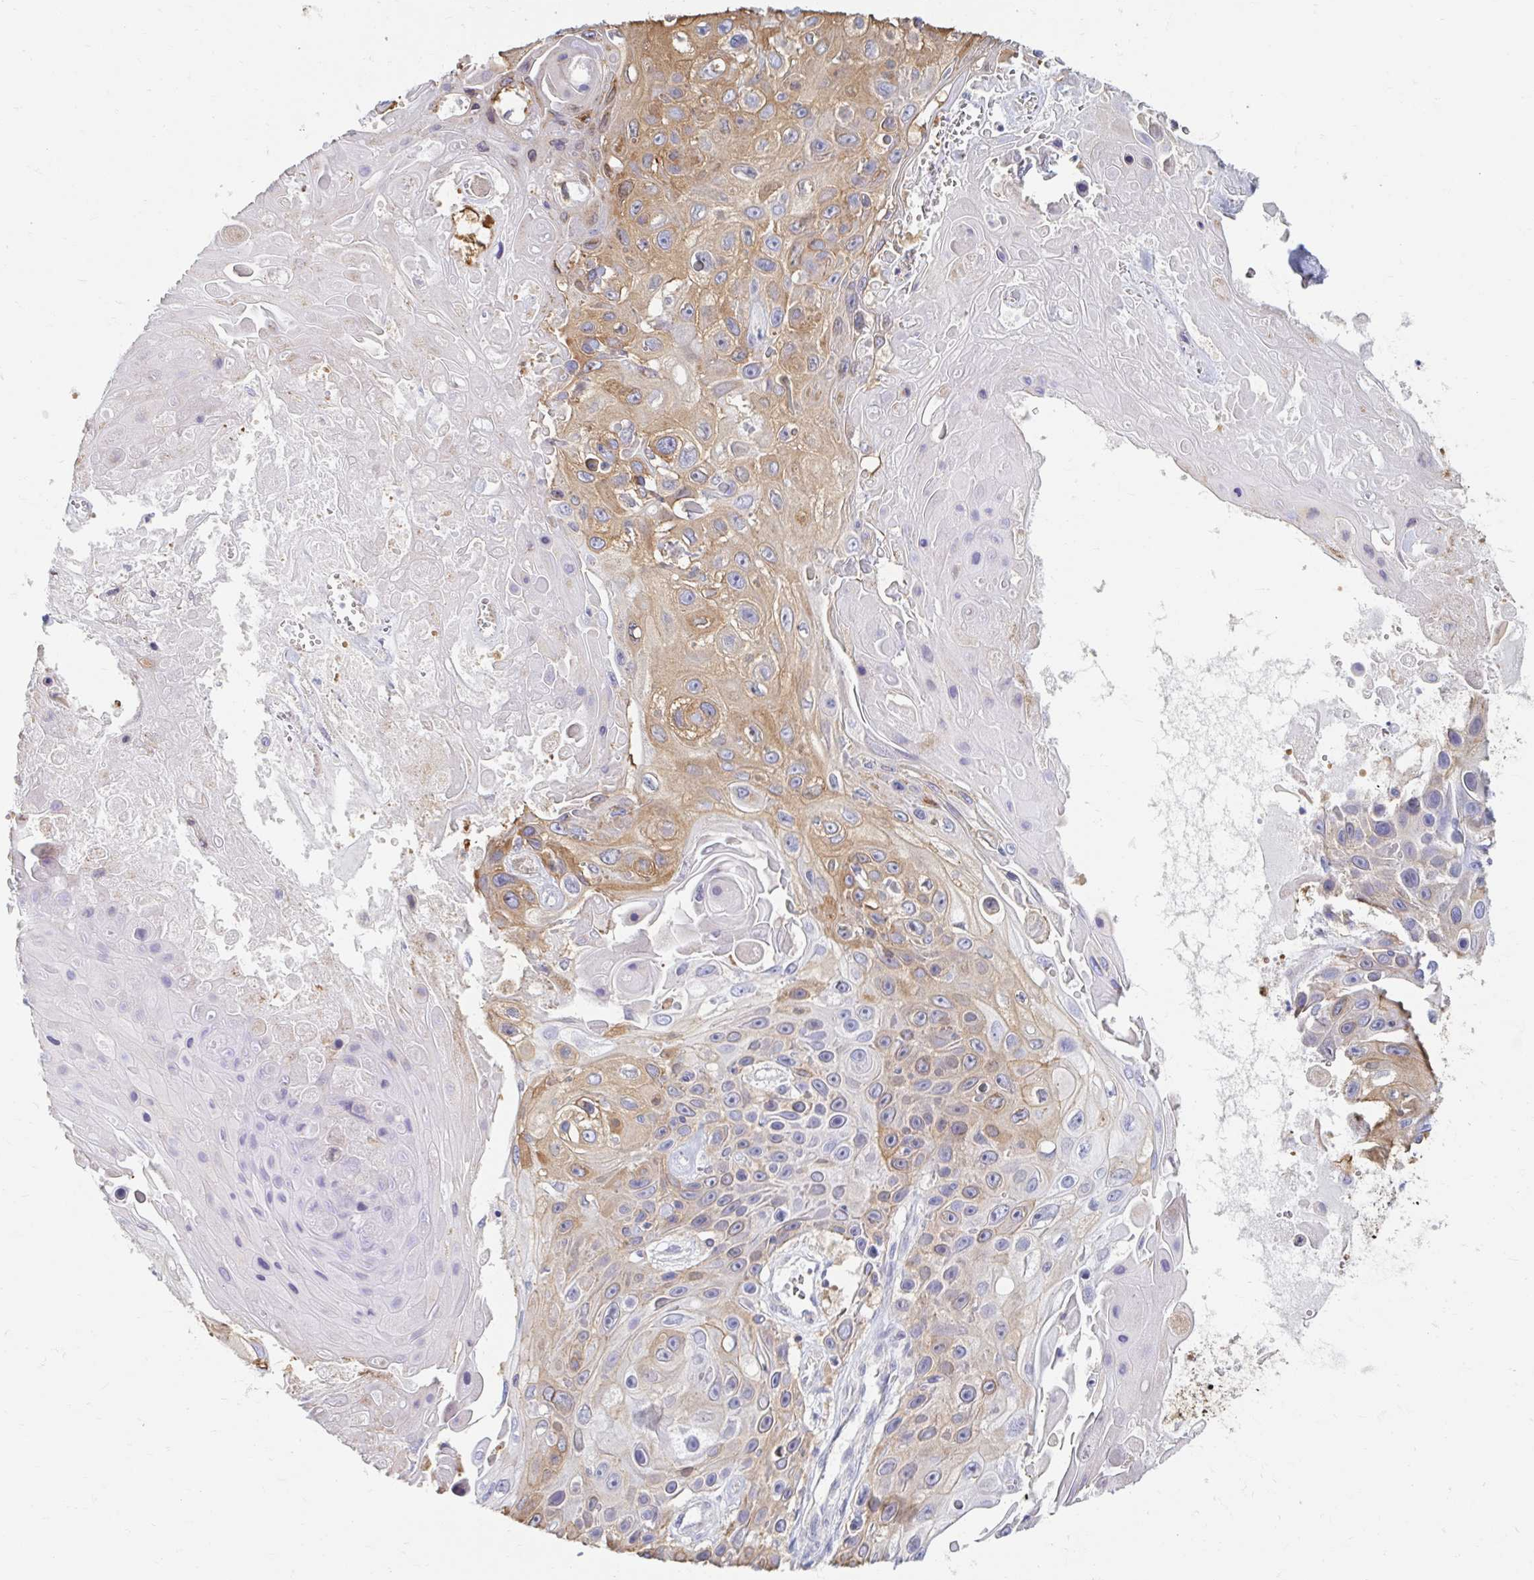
{"staining": {"intensity": "moderate", "quantity": "<25%", "location": "cytoplasmic/membranous"}, "tissue": "skin cancer", "cell_type": "Tumor cells", "image_type": "cancer", "snomed": [{"axis": "morphology", "description": "Squamous cell carcinoma, NOS"}, {"axis": "topography", "description": "Skin"}], "caption": "Skin cancer tissue displays moderate cytoplasmic/membranous expression in about <25% of tumor cells", "gene": "MYLK2", "patient": {"sex": "male", "age": 82}}